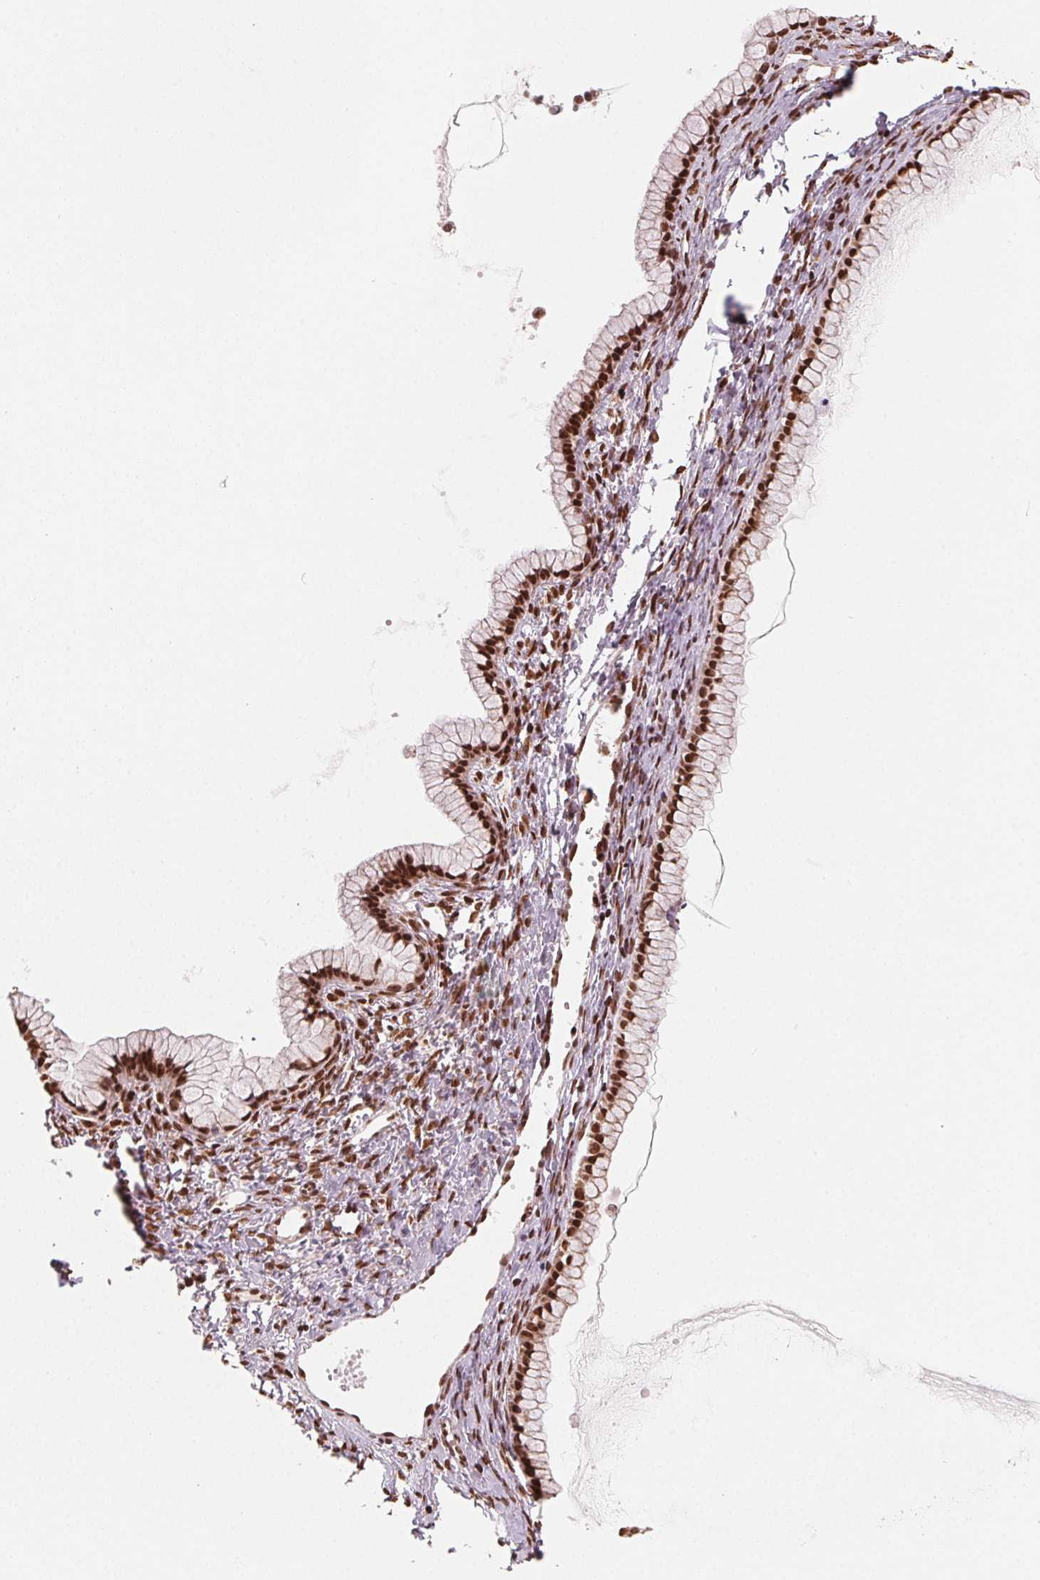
{"staining": {"intensity": "strong", "quantity": ">75%", "location": "nuclear"}, "tissue": "ovarian cancer", "cell_type": "Tumor cells", "image_type": "cancer", "snomed": [{"axis": "morphology", "description": "Cystadenocarcinoma, mucinous, NOS"}, {"axis": "topography", "description": "Ovary"}], "caption": "Immunohistochemical staining of human ovarian cancer reveals high levels of strong nuclear protein staining in approximately >75% of tumor cells.", "gene": "TOPORS", "patient": {"sex": "female", "age": 41}}